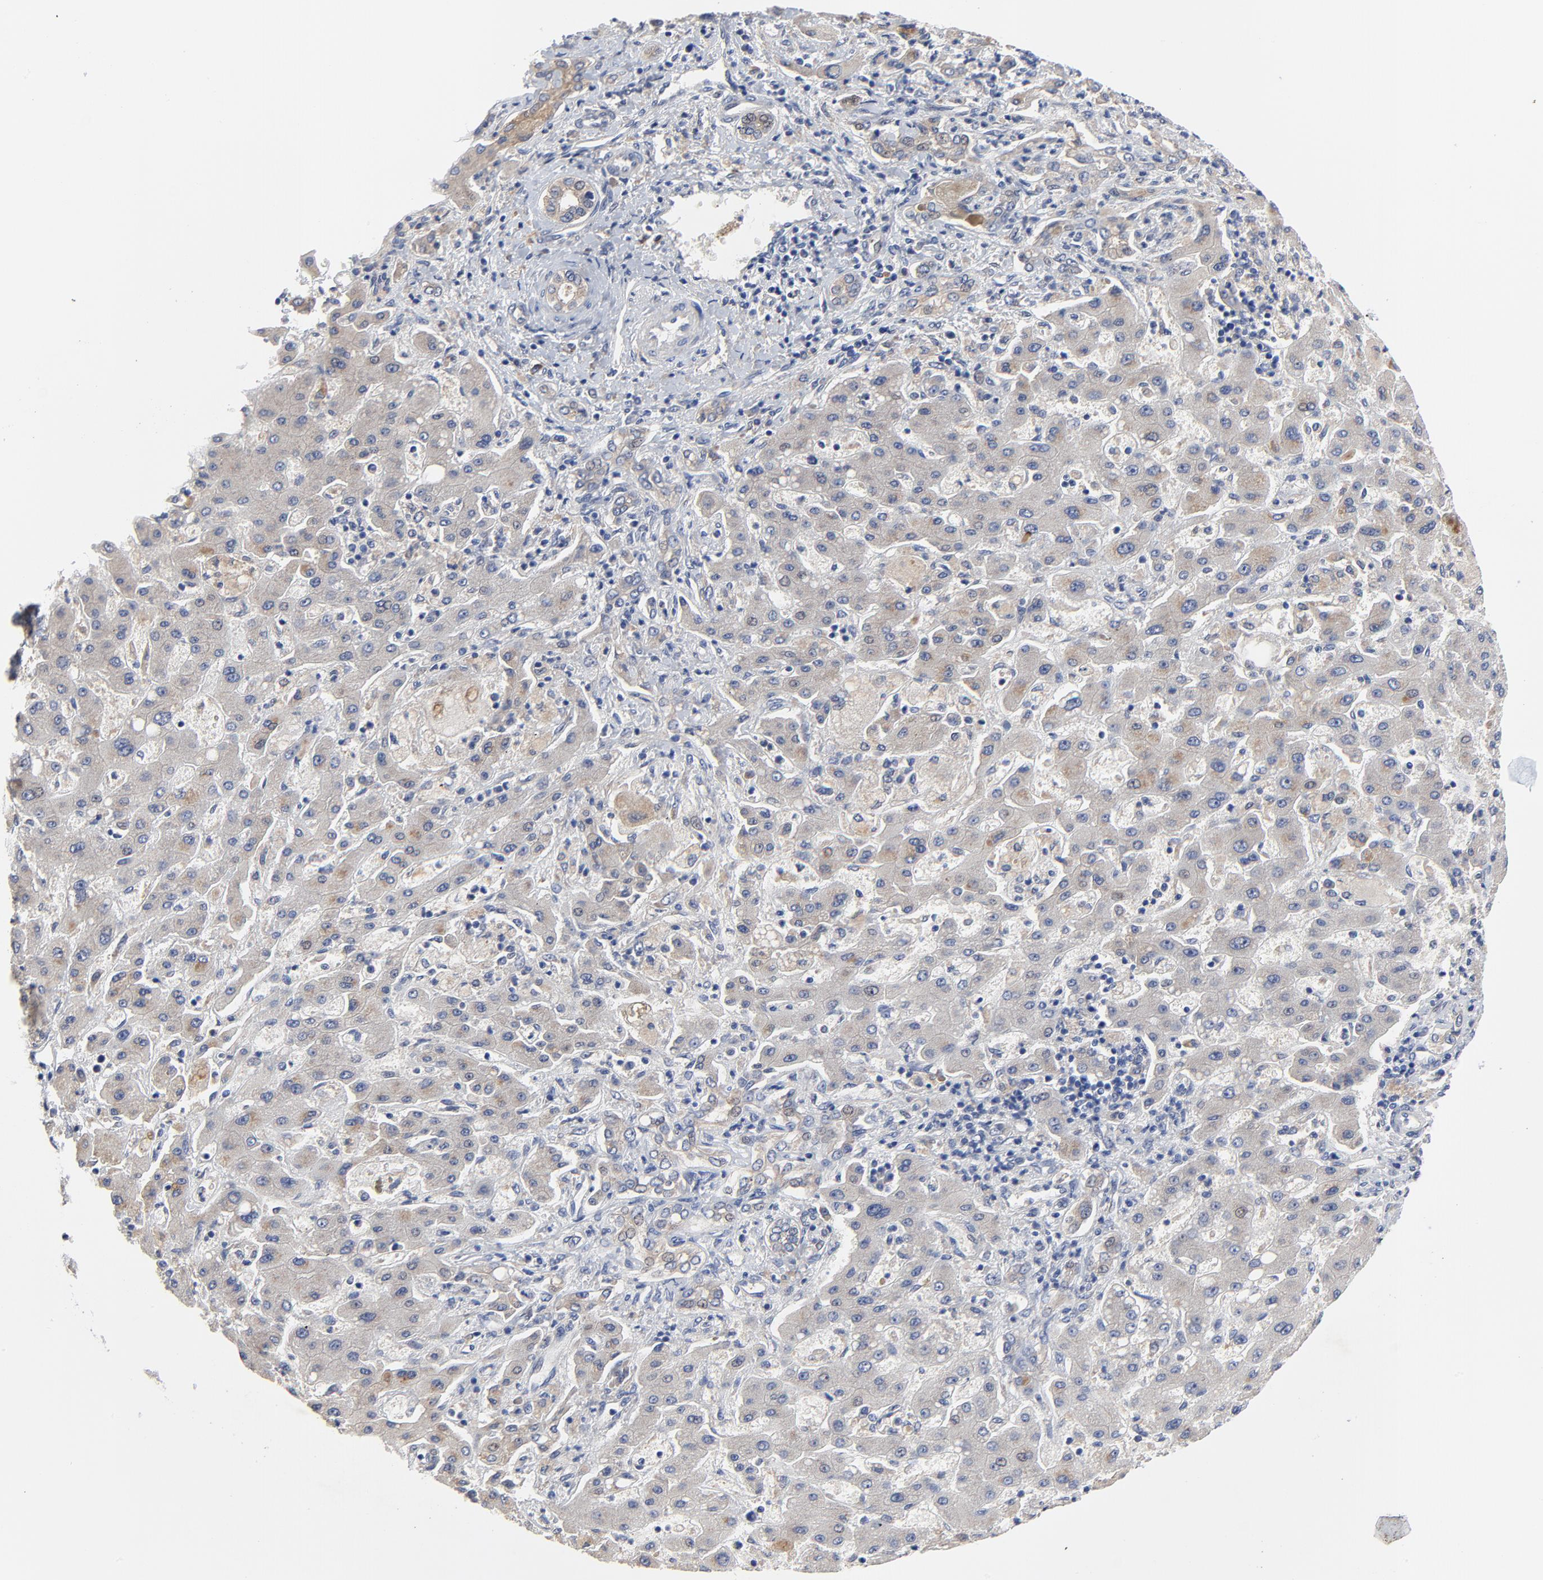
{"staining": {"intensity": "moderate", "quantity": "<25%", "location": "cytoplasmic/membranous"}, "tissue": "liver cancer", "cell_type": "Tumor cells", "image_type": "cancer", "snomed": [{"axis": "morphology", "description": "Cholangiocarcinoma"}, {"axis": "topography", "description": "Liver"}], "caption": "Liver cancer tissue reveals moderate cytoplasmic/membranous positivity in about <25% of tumor cells, visualized by immunohistochemistry.", "gene": "VAV2", "patient": {"sex": "male", "age": 50}}